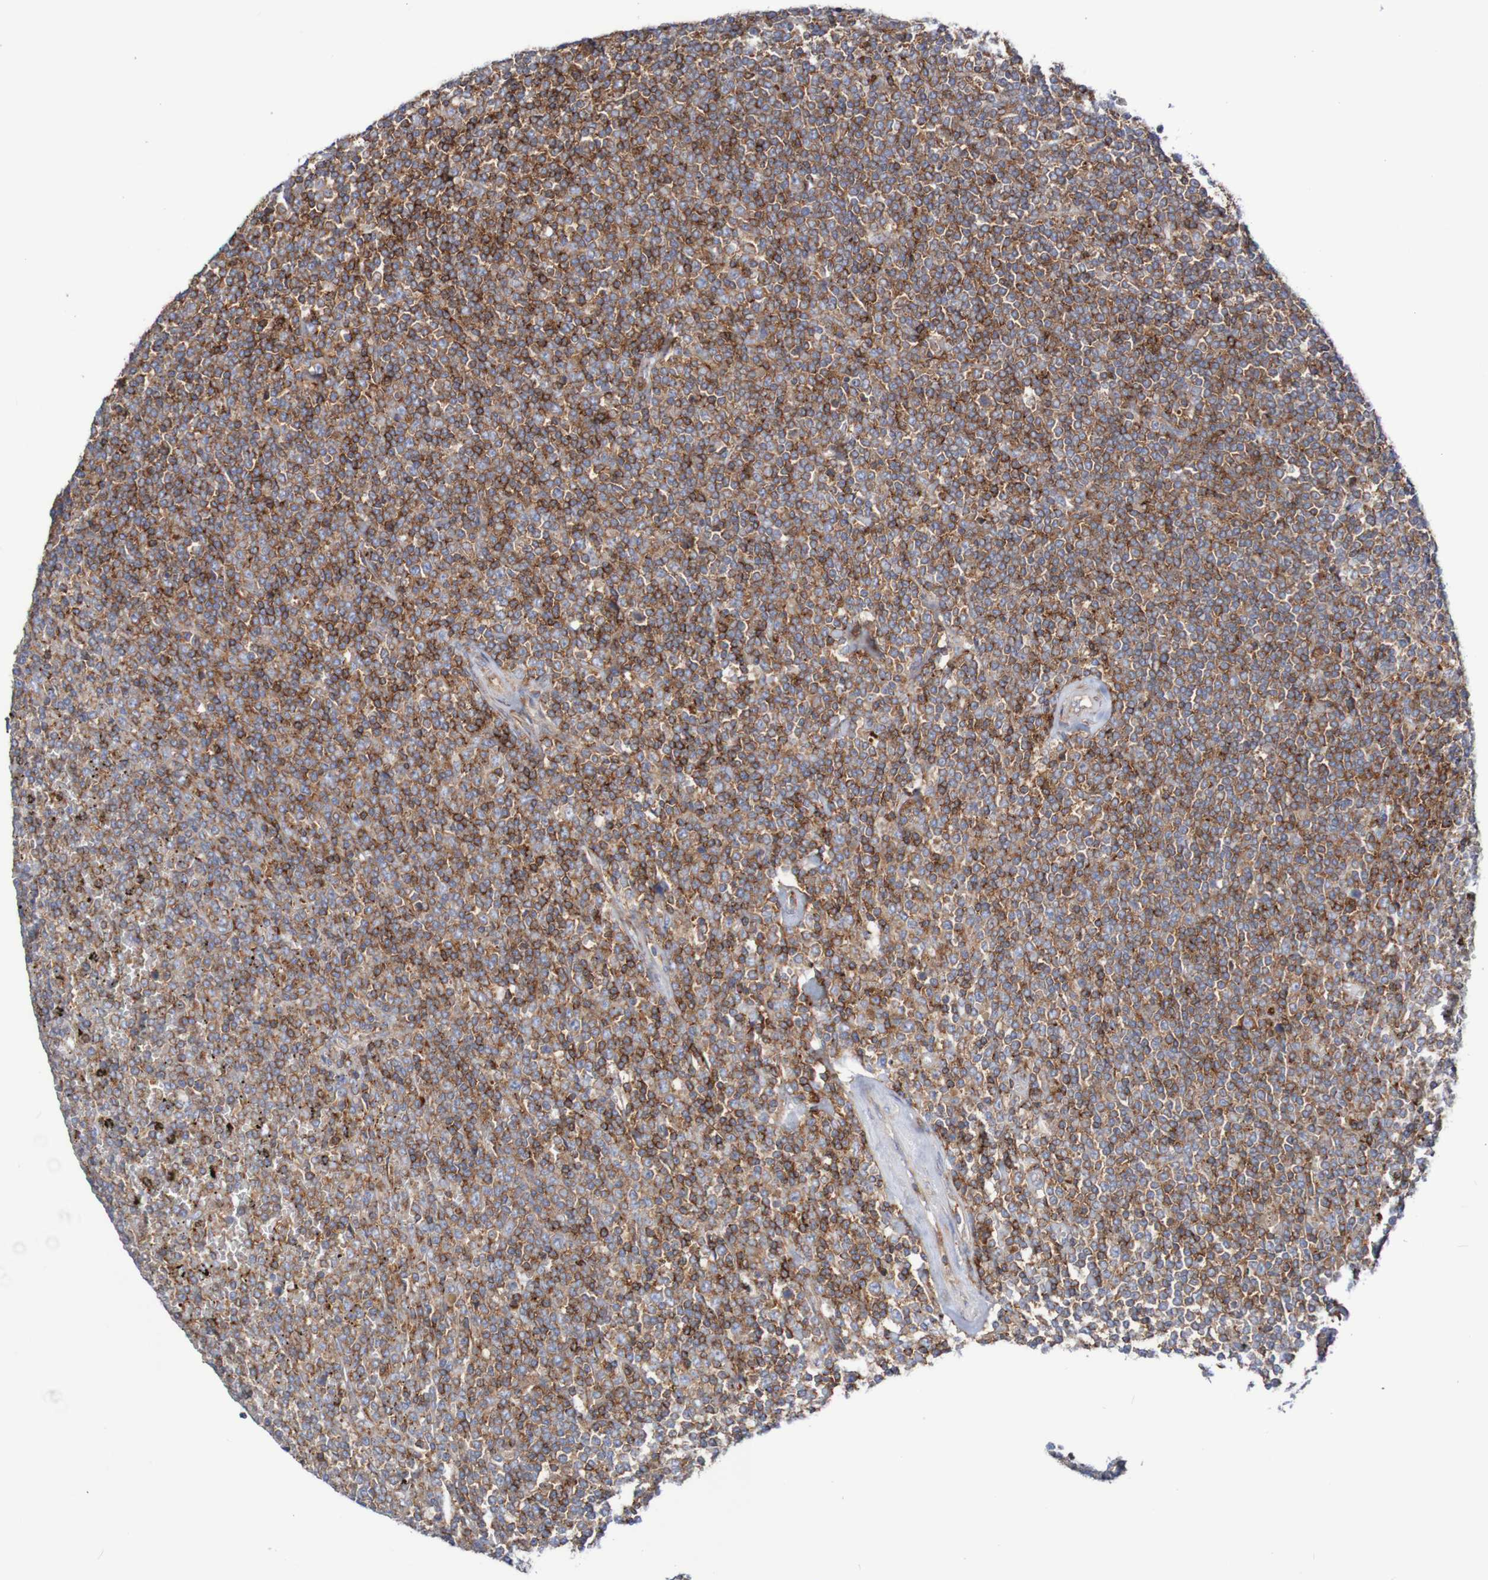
{"staining": {"intensity": "strong", "quantity": ">75%", "location": "cytoplasmic/membranous"}, "tissue": "lymphoma", "cell_type": "Tumor cells", "image_type": "cancer", "snomed": [{"axis": "morphology", "description": "Malignant lymphoma, non-Hodgkin's type, Low grade"}, {"axis": "topography", "description": "Spleen"}], "caption": "Immunohistochemistry (IHC) (DAB (3,3'-diaminobenzidine)) staining of lymphoma exhibits strong cytoplasmic/membranous protein positivity in about >75% of tumor cells.", "gene": "FXR2", "patient": {"sex": "female", "age": 19}}